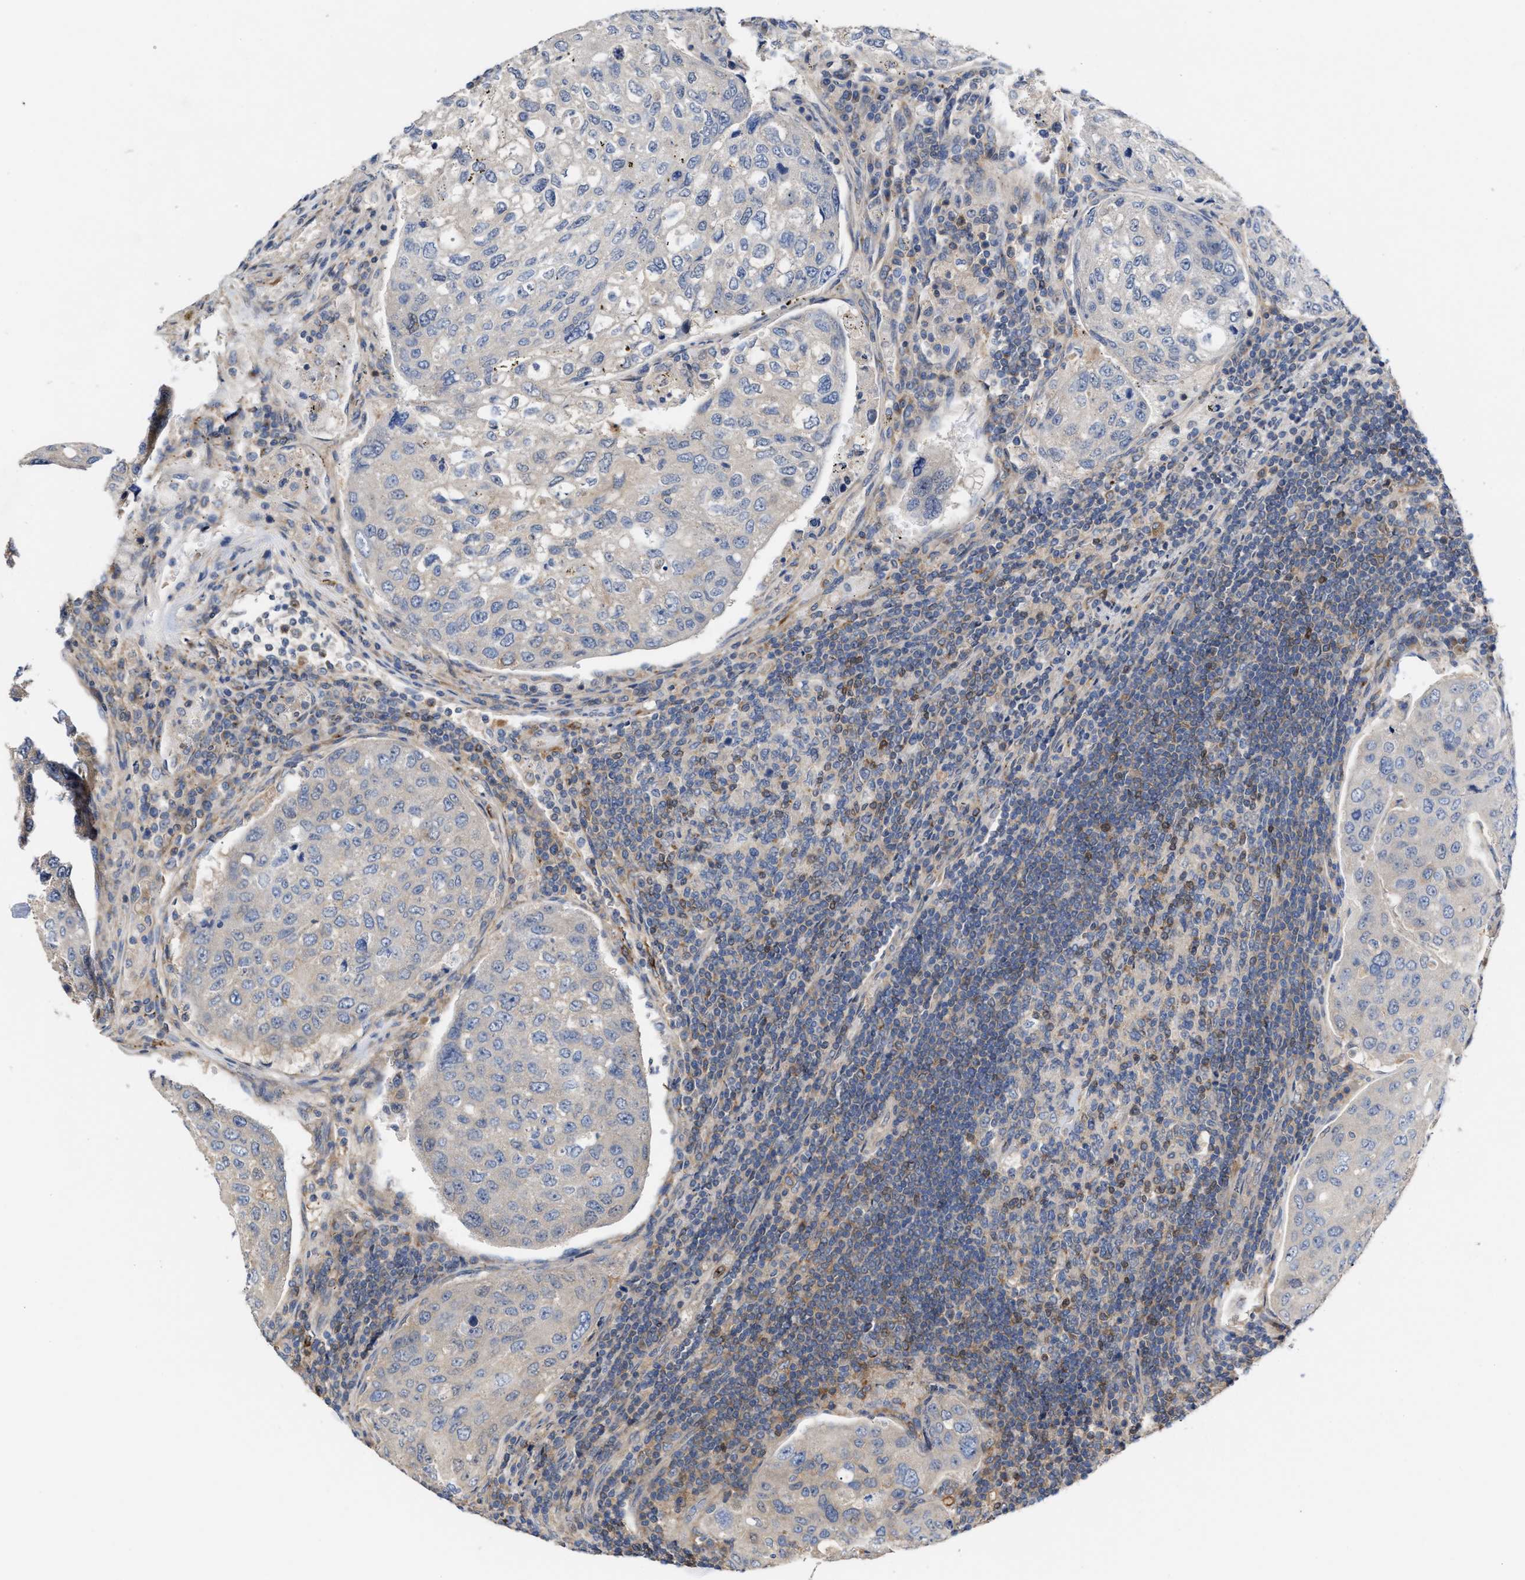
{"staining": {"intensity": "negative", "quantity": "none", "location": "none"}, "tissue": "urothelial cancer", "cell_type": "Tumor cells", "image_type": "cancer", "snomed": [{"axis": "morphology", "description": "Urothelial carcinoma, High grade"}, {"axis": "topography", "description": "Lymph node"}, {"axis": "topography", "description": "Urinary bladder"}], "caption": "The IHC photomicrograph has no significant staining in tumor cells of urothelial cancer tissue.", "gene": "BBLN", "patient": {"sex": "male", "age": 51}}